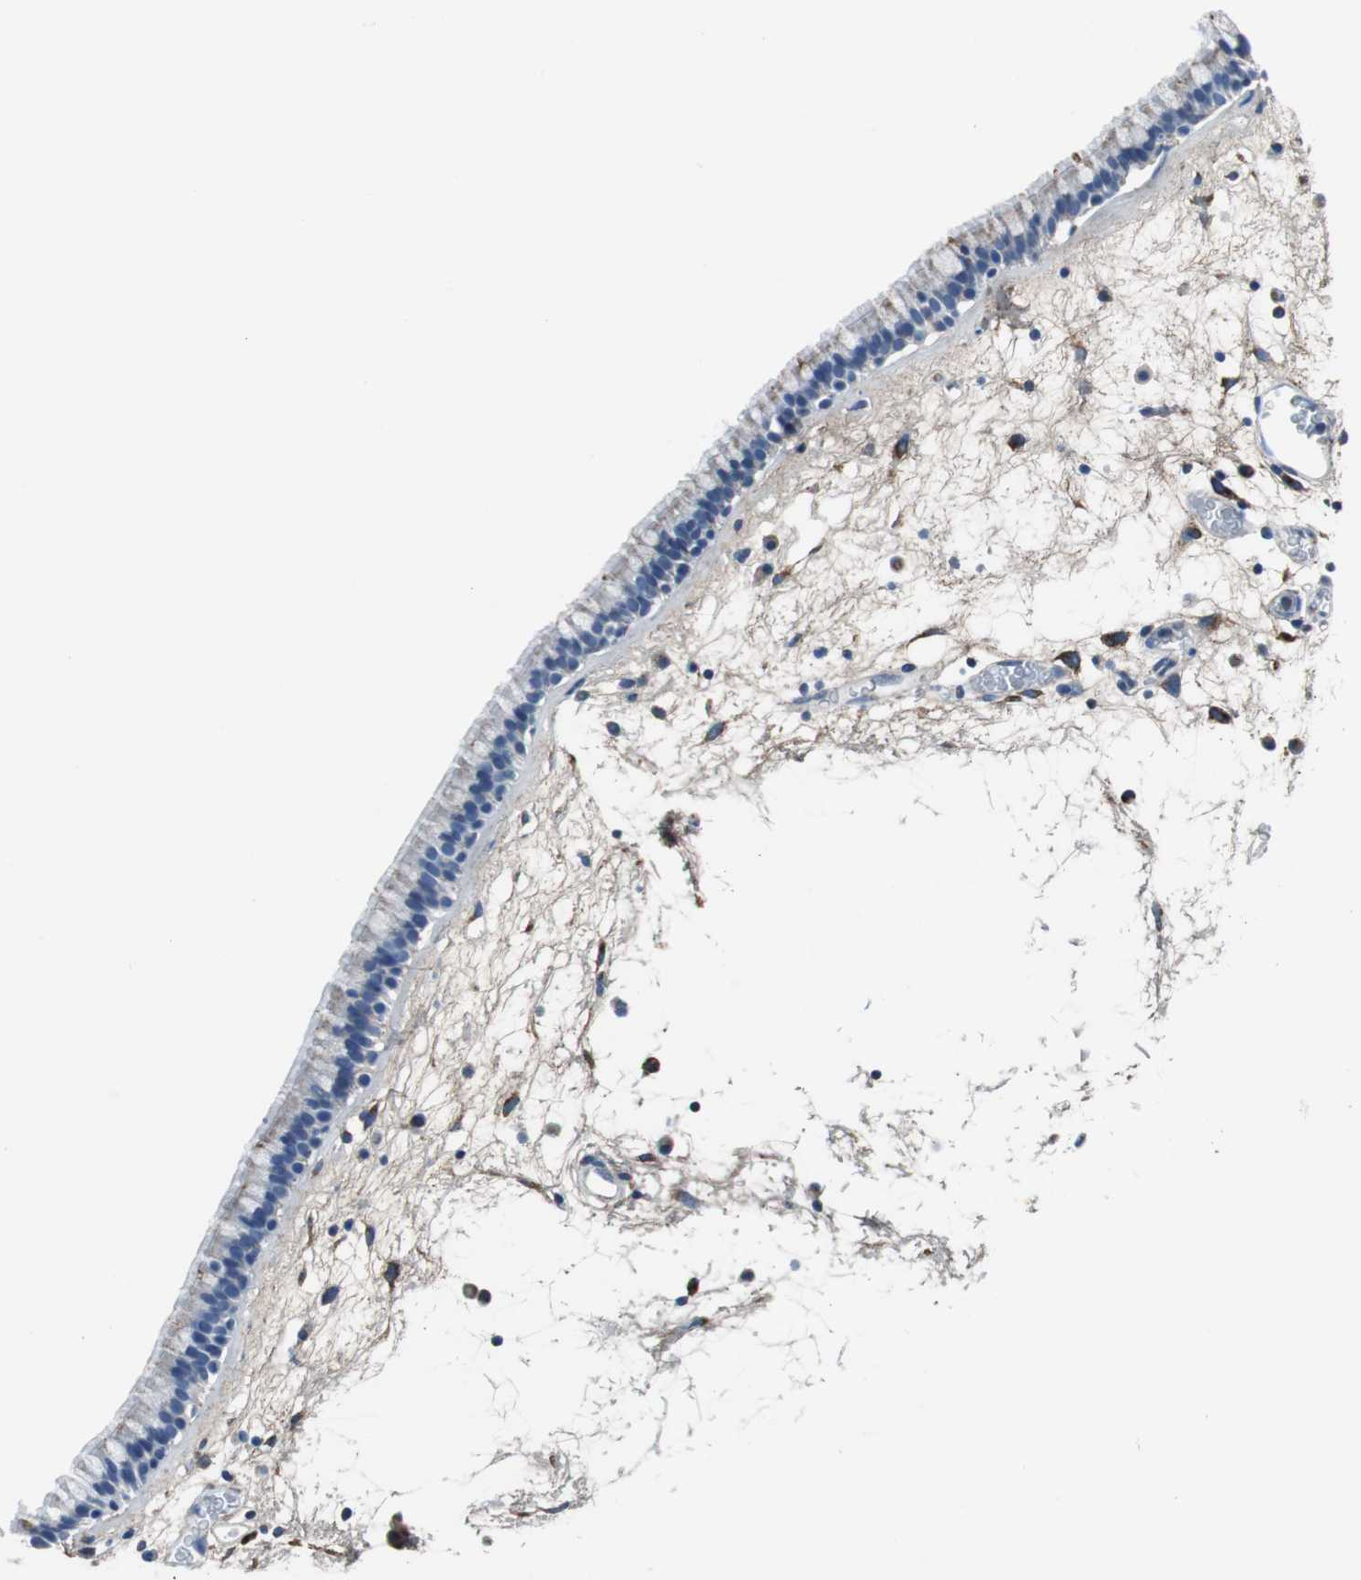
{"staining": {"intensity": "strong", "quantity": "25%-75%", "location": "cytoplasmic/membranous"}, "tissue": "nasopharynx", "cell_type": "Respiratory epithelial cells", "image_type": "normal", "snomed": [{"axis": "morphology", "description": "Normal tissue, NOS"}, {"axis": "morphology", "description": "Inflammation, NOS"}, {"axis": "topography", "description": "Nasopharynx"}], "caption": "This histopathology image exhibits IHC staining of normal human nasopharynx, with high strong cytoplasmic/membranous expression in about 25%-75% of respiratory epithelial cells.", "gene": "C1QTNF7", "patient": {"sex": "male", "age": 48}}